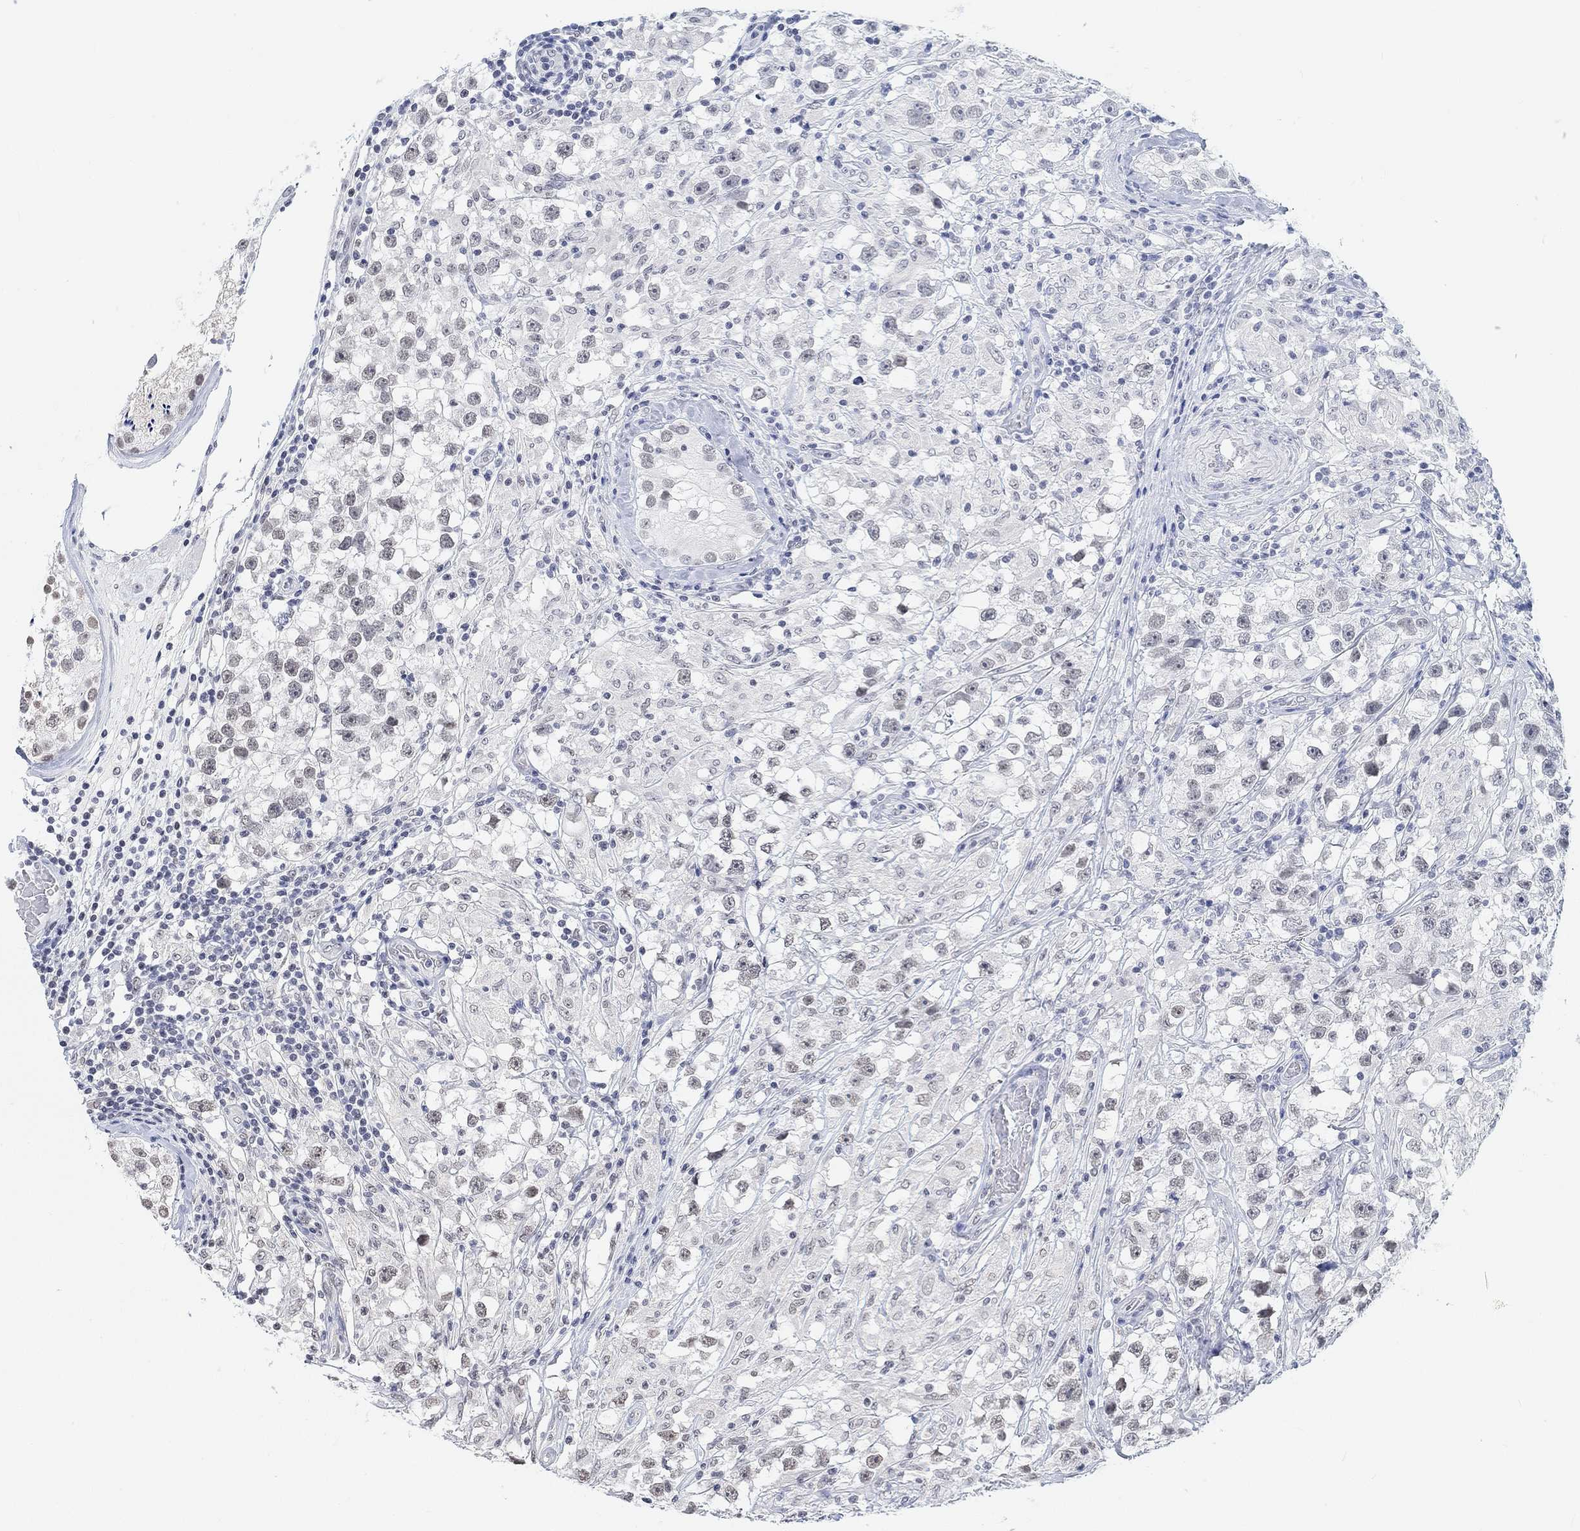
{"staining": {"intensity": "weak", "quantity": "<25%", "location": "nuclear"}, "tissue": "testis cancer", "cell_type": "Tumor cells", "image_type": "cancer", "snomed": [{"axis": "morphology", "description": "Seminoma, NOS"}, {"axis": "topography", "description": "Testis"}], "caption": "The photomicrograph shows no staining of tumor cells in seminoma (testis).", "gene": "PURG", "patient": {"sex": "male", "age": 46}}